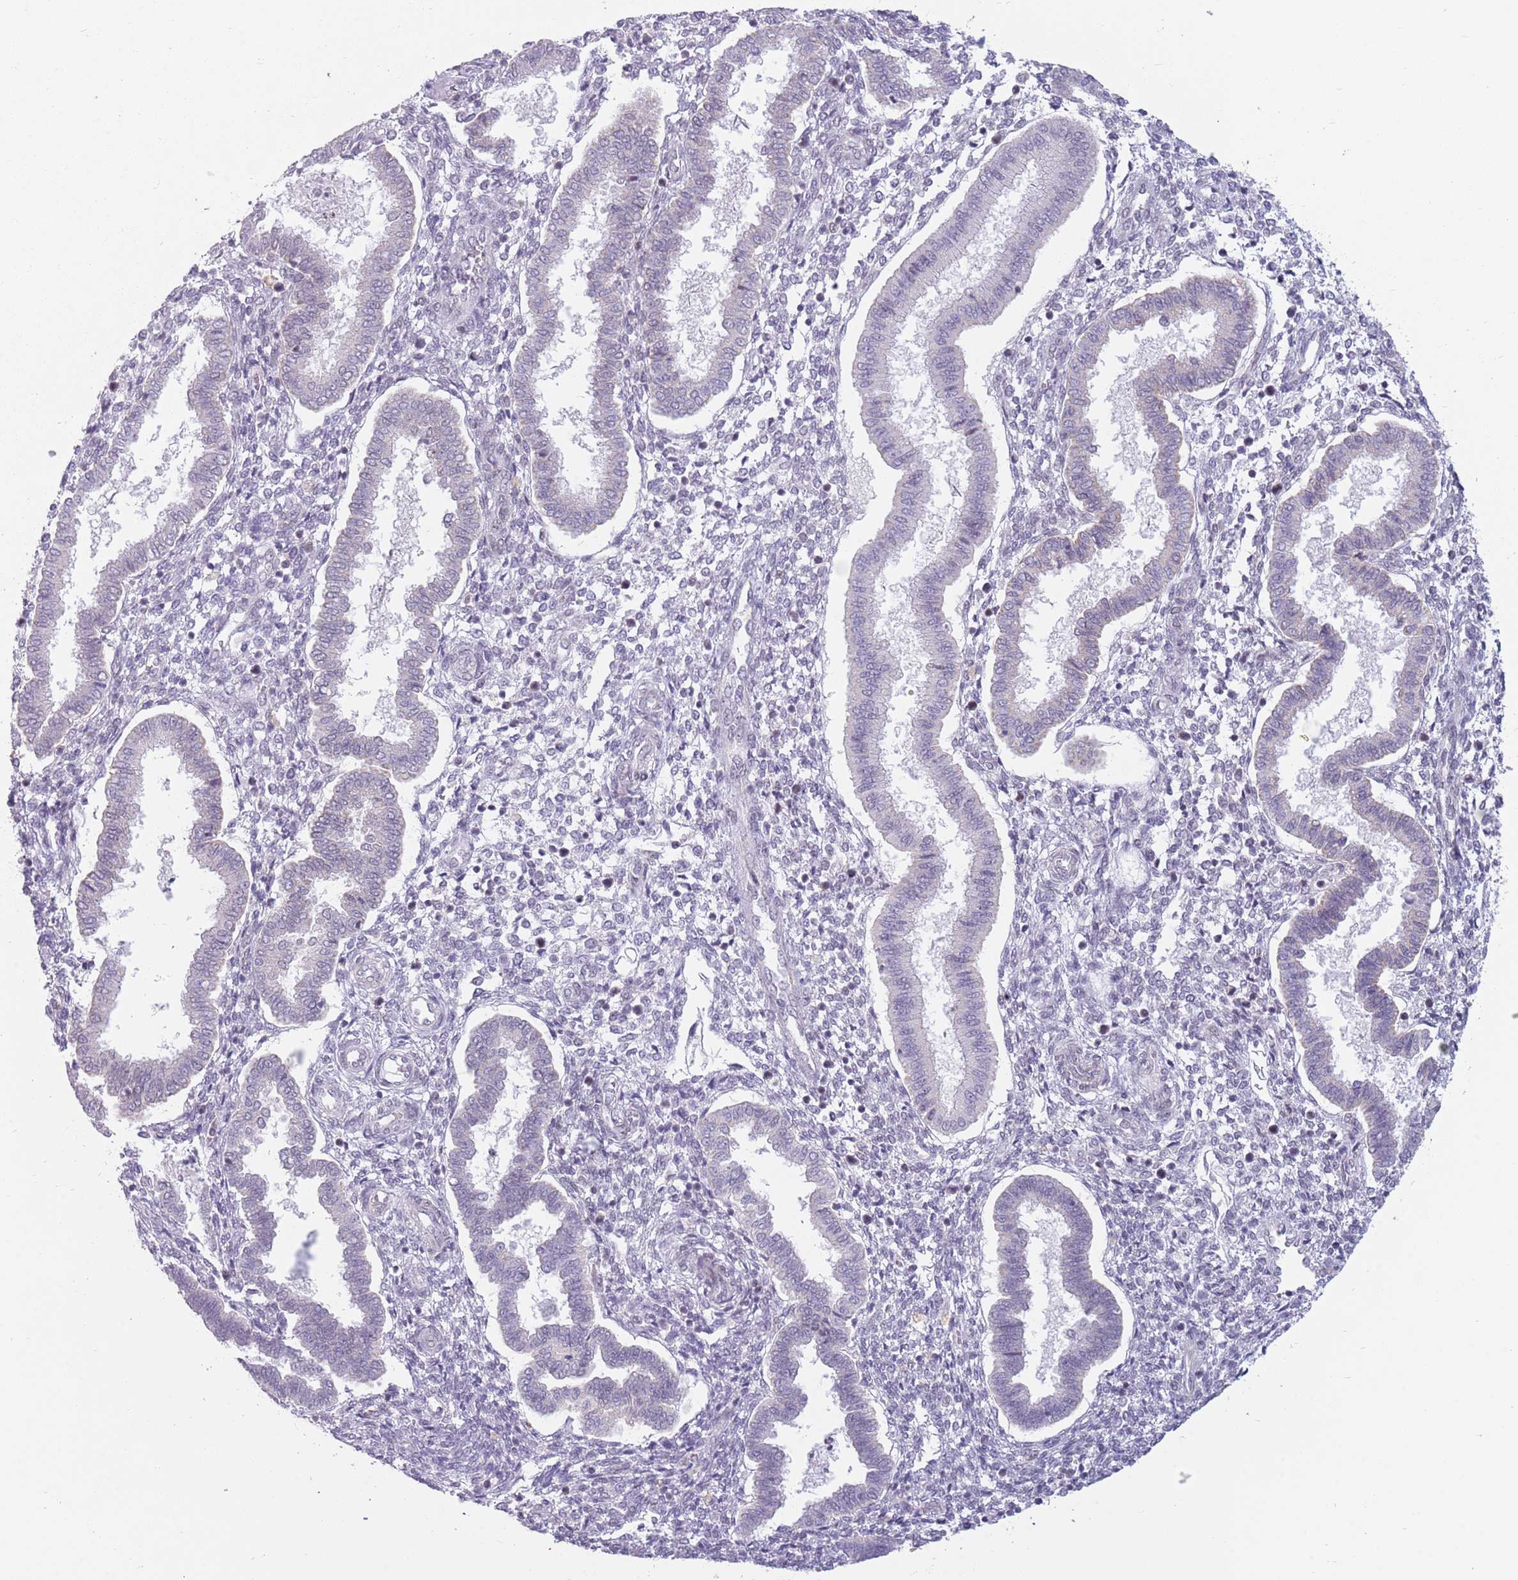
{"staining": {"intensity": "negative", "quantity": "none", "location": "none"}, "tissue": "endometrium", "cell_type": "Cells in endometrial stroma", "image_type": "normal", "snomed": [{"axis": "morphology", "description": "Normal tissue, NOS"}, {"axis": "topography", "description": "Endometrium"}], "caption": "Immunohistochemical staining of unremarkable endometrium reveals no significant positivity in cells in endometrial stroma.", "gene": "ZNF574", "patient": {"sex": "female", "age": 24}}